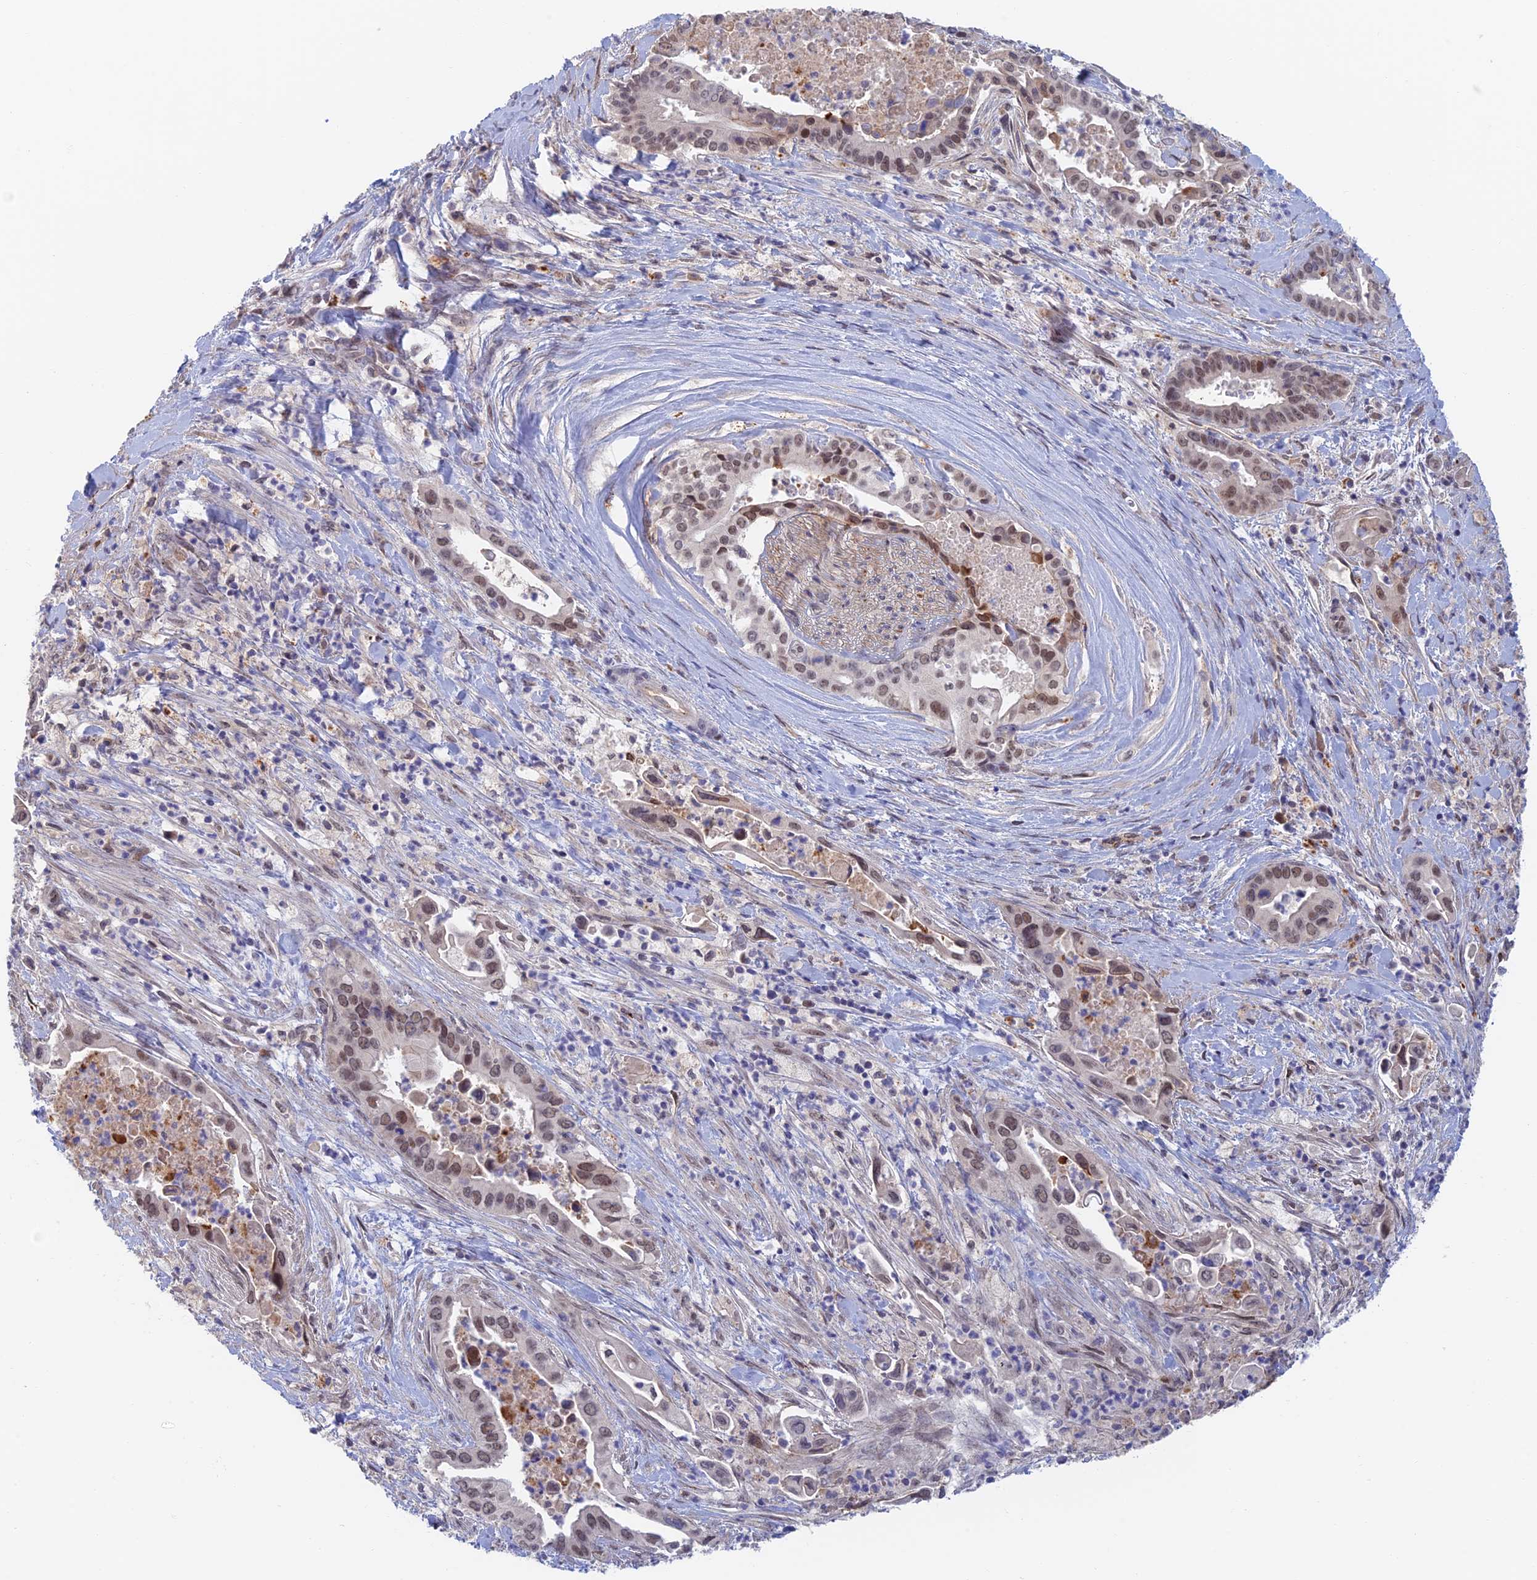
{"staining": {"intensity": "moderate", "quantity": ">75%", "location": "nuclear"}, "tissue": "pancreatic cancer", "cell_type": "Tumor cells", "image_type": "cancer", "snomed": [{"axis": "morphology", "description": "Adenocarcinoma, NOS"}, {"axis": "topography", "description": "Pancreas"}], "caption": "Immunohistochemistry (DAB) staining of pancreatic adenocarcinoma exhibits moderate nuclear protein staining in approximately >75% of tumor cells.", "gene": "ZUP1", "patient": {"sex": "female", "age": 77}}